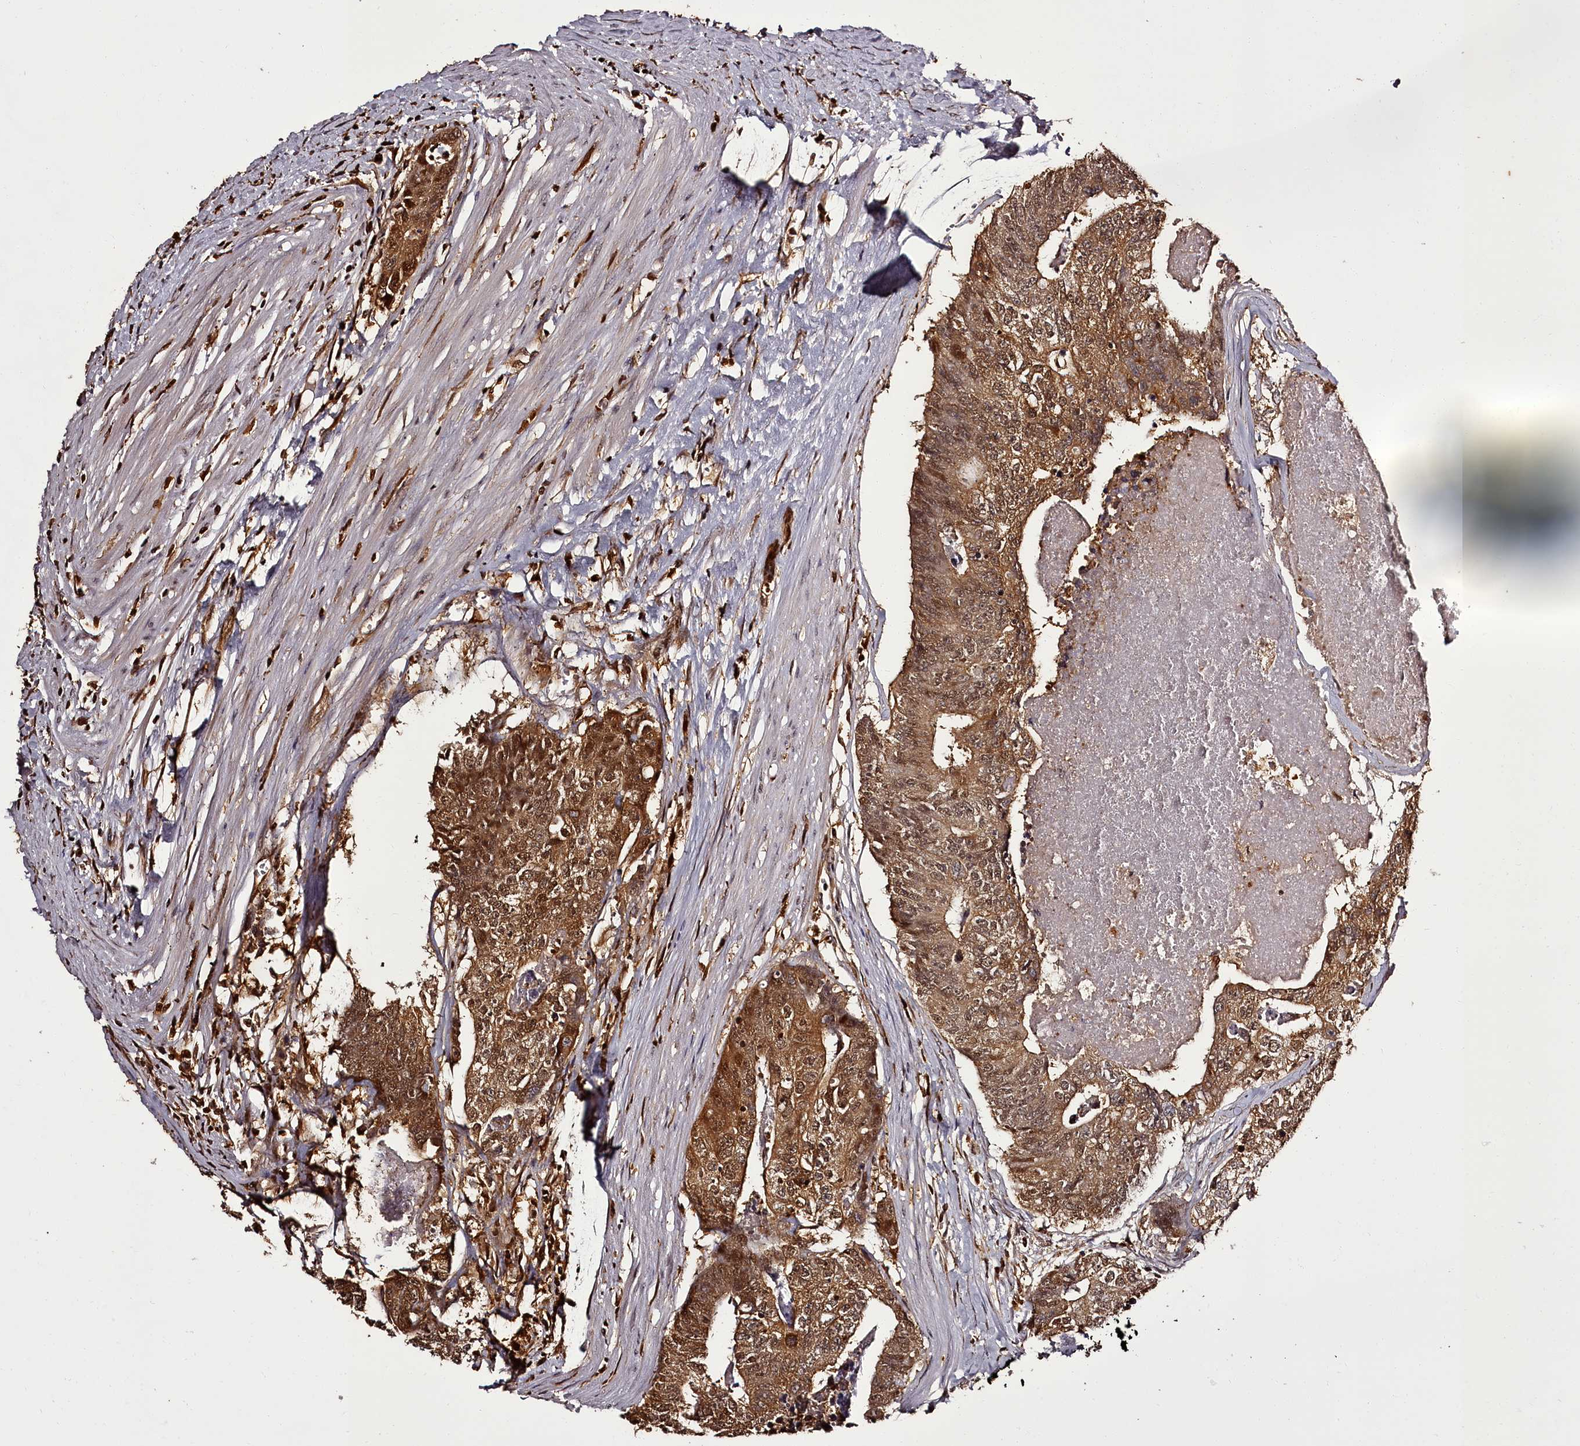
{"staining": {"intensity": "moderate", "quantity": ">75%", "location": "cytoplasmic/membranous,nuclear"}, "tissue": "colorectal cancer", "cell_type": "Tumor cells", "image_type": "cancer", "snomed": [{"axis": "morphology", "description": "Adenocarcinoma, NOS"}, {"axis": "topography", "description": "Colon"}], "caption": "Immunohistochemical staining of colorectal cancer (adenocarcinoma) displays medium levels of moderate cytoplasmic/membranous and nuclear positivity in approximately >75% of tumor cells. (Brightfield microscopy of DAB IHC at high magnification).", "gene": "NPRL2", "patient": {"sex": "female", "age": 67}}